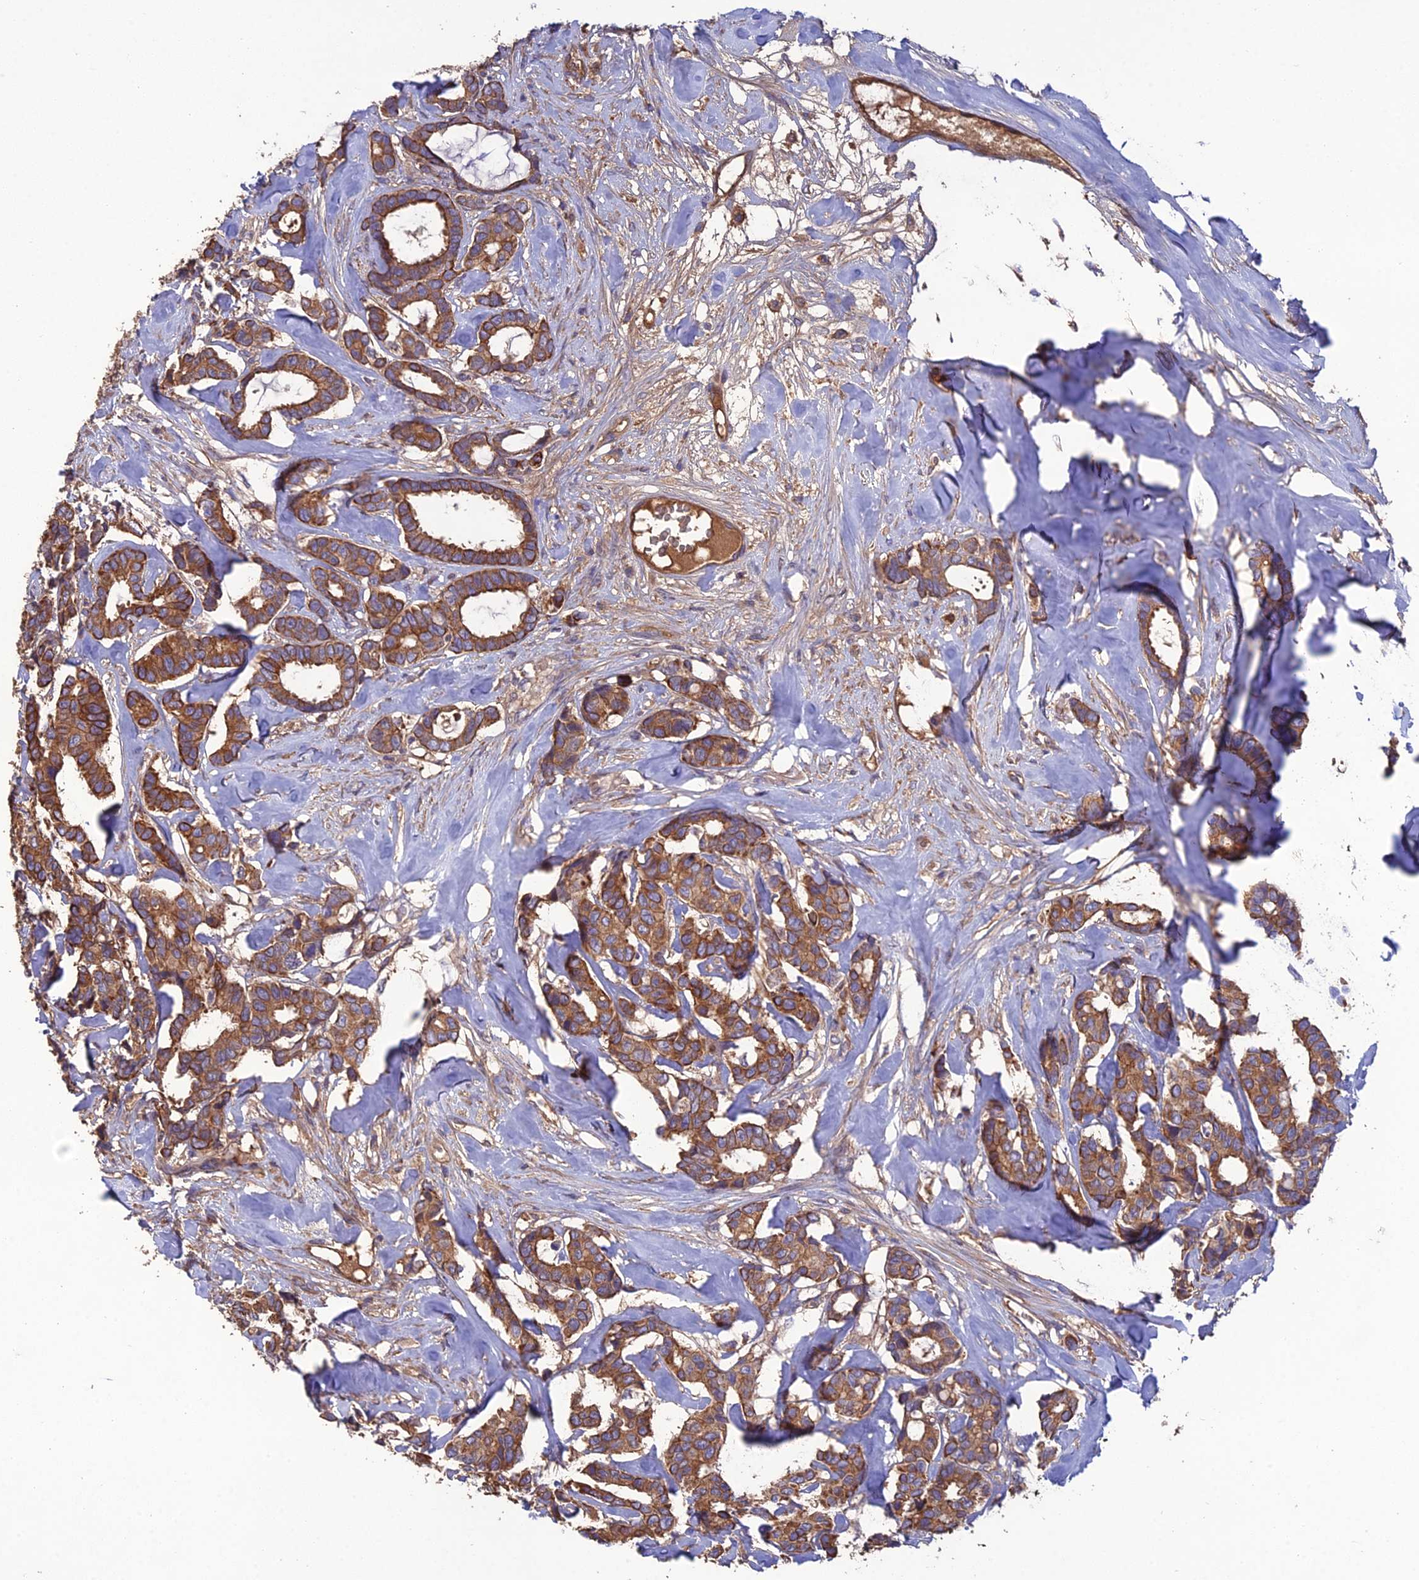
{"staining": {"intensity": "moderate", "quantity": ">75%", "location": "cytoplasmic/membranous"}, "tissue": "breast cancer", "cell_type": "Tumor cells", "image_type": "cancer", "snomed": [{"axis": "morphology", "description": "Duct carcinoma"}, {"axis": "topography", "description": "Breast"}], "caption": "Immunohistochemistry photomicrograph of human breast cancer (infiltrating ductal carcinoma) stained for a protein (brown), which exhibits medium levels of moderate cytoplasmic/membranous expression in about >75% of tumor cells.", "gene": "GALR2", "patient": {"sex": "female", "age": 87}}